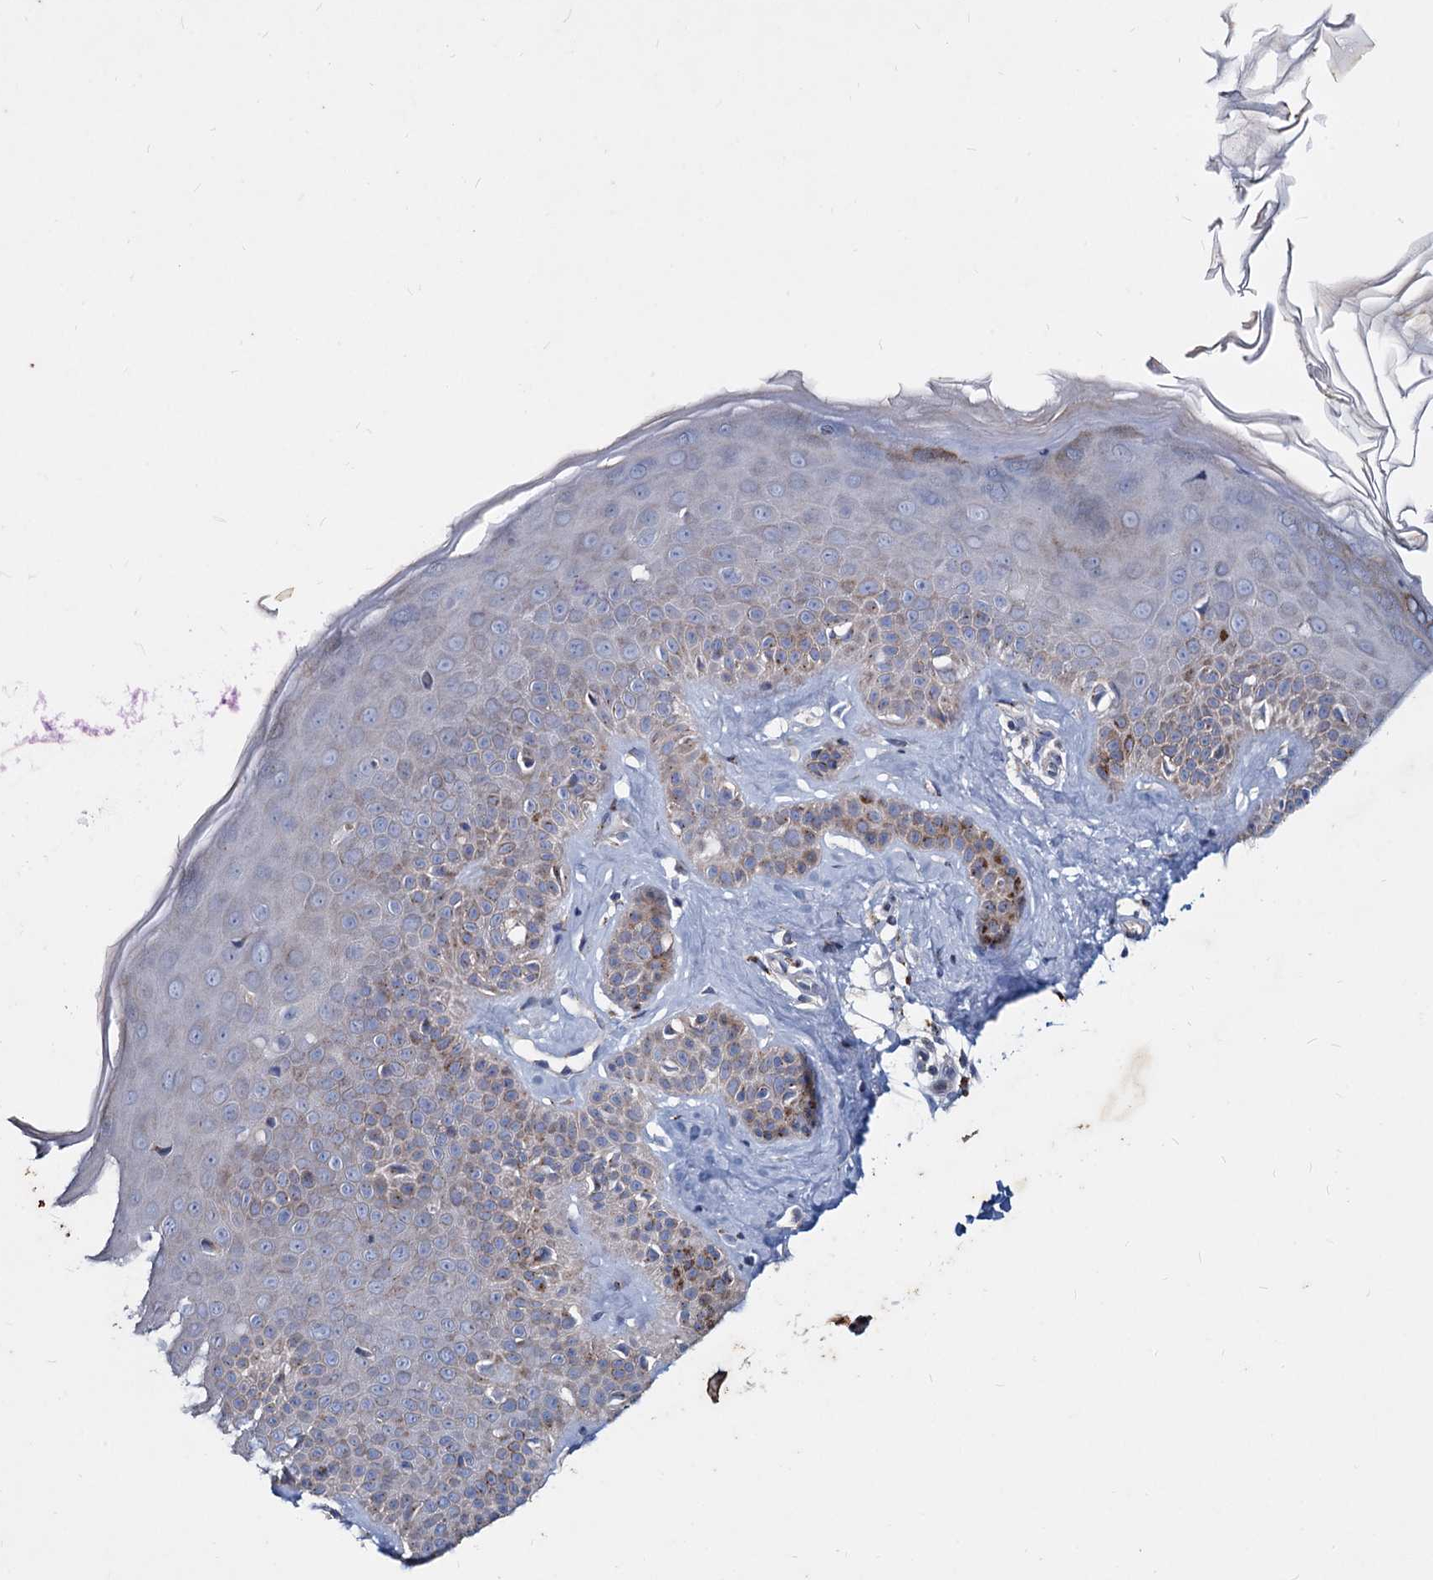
{"staining": {"intensity": "negative", "quantity": "none", "location": "none"}, "tissue": "skin", "cell_type": "Fibroblasts", "image_type": "normal", "snomed": [{"axis": "morphology", "description": "Normal tissue, NOS"}, {"axis": "topography", "description": "Skin"}], "caption": "Immunohistochemical staining of normal skin exhibits no significant positivity in fibroblasts.", "gene": "AGBL4", "patient": {"sex": "female", "age": 58}}